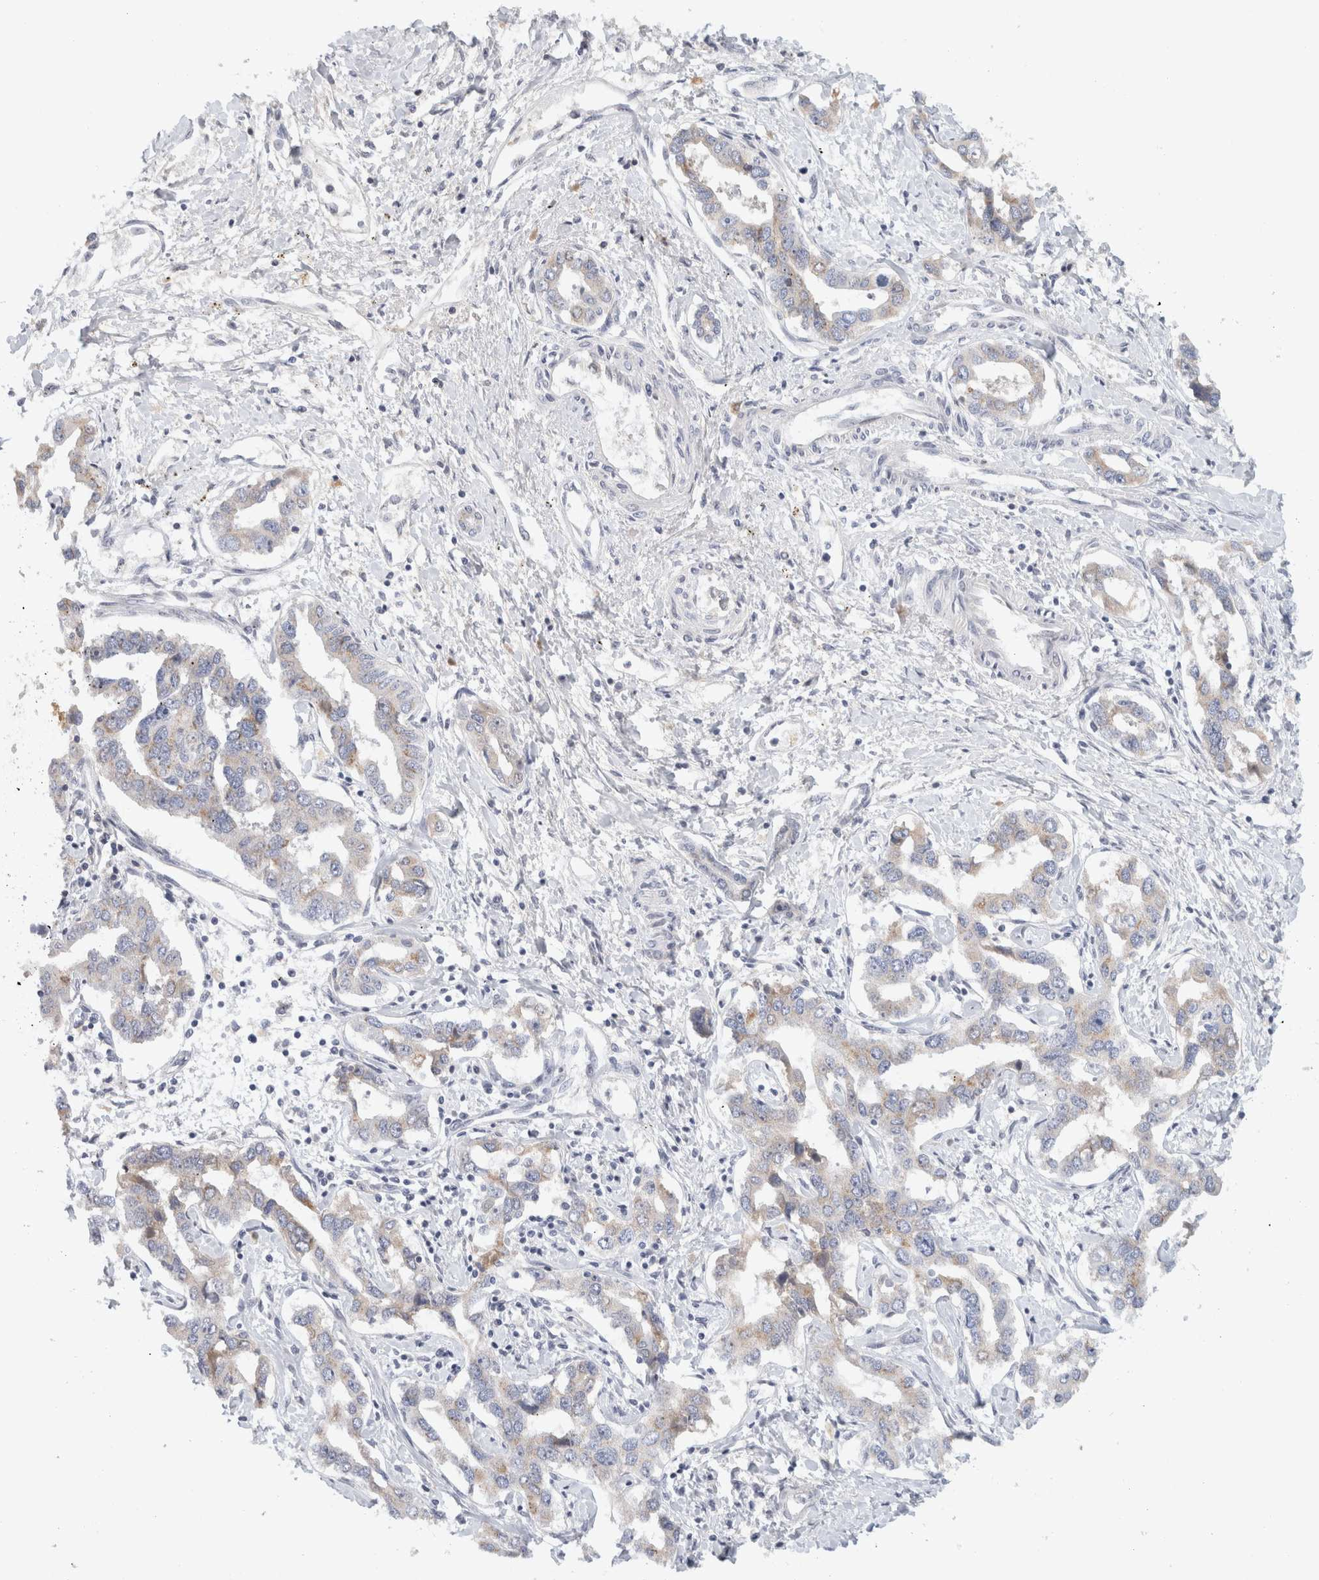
{"staining": {"intensity": "negative", "quantity": "none", "location": "none"}, "tissue": "liver cancer", "cell_type": "Tumor cells", "image_type": "cancer", "snomed": [{"axis": "morphology", "description": "Cholangiocarcinoma"}, {"axis": "topography", "description": "Liver"}], "caption": "High magnification brightfield microscopy of liver cancer (cholangiocarcinoma) stained with DAB (3,3'-diaminobenzidine) (brown) and counterstained with hematoxylin (blue): tumor cells show no significant expression.", "gene": "STK31", "patient": {"sex": "male", "age": 59}}